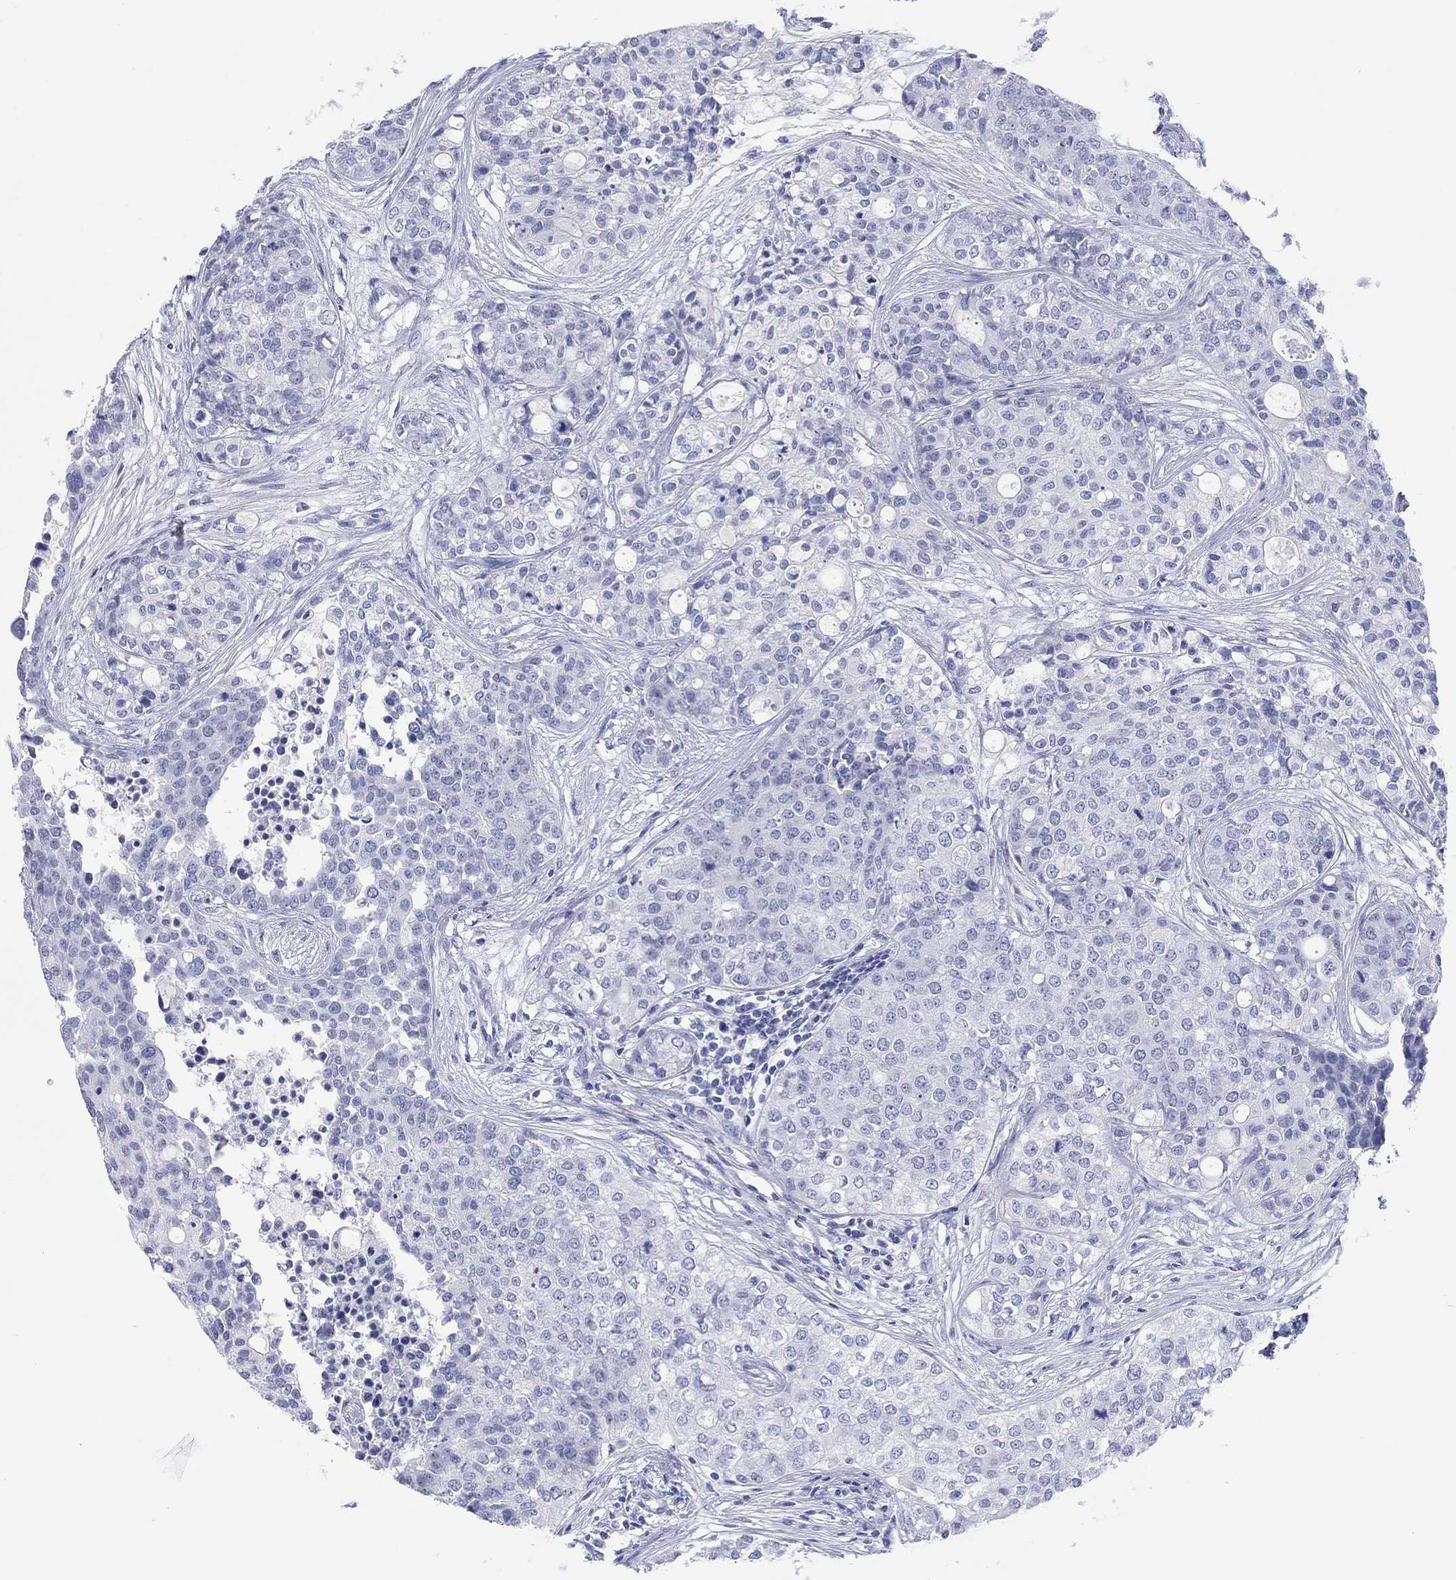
{"staining": {"intensity": "negative", "quantity": "none", "location": "none"}, "tissue": "carcinoid", "cell_type": "Tumor cells", "image_type": "cancer", "snomed": [{"axis": "morphology", "description": "Carcinoid, malignant, NOS"}, {"axis": "topography", "description": "Colon"}], "caption": "Tumor cells show no significant protein staining in carcinoid (malignant).", "gene": "PDYN", "patient": {"sex": "male", "age": 81}}